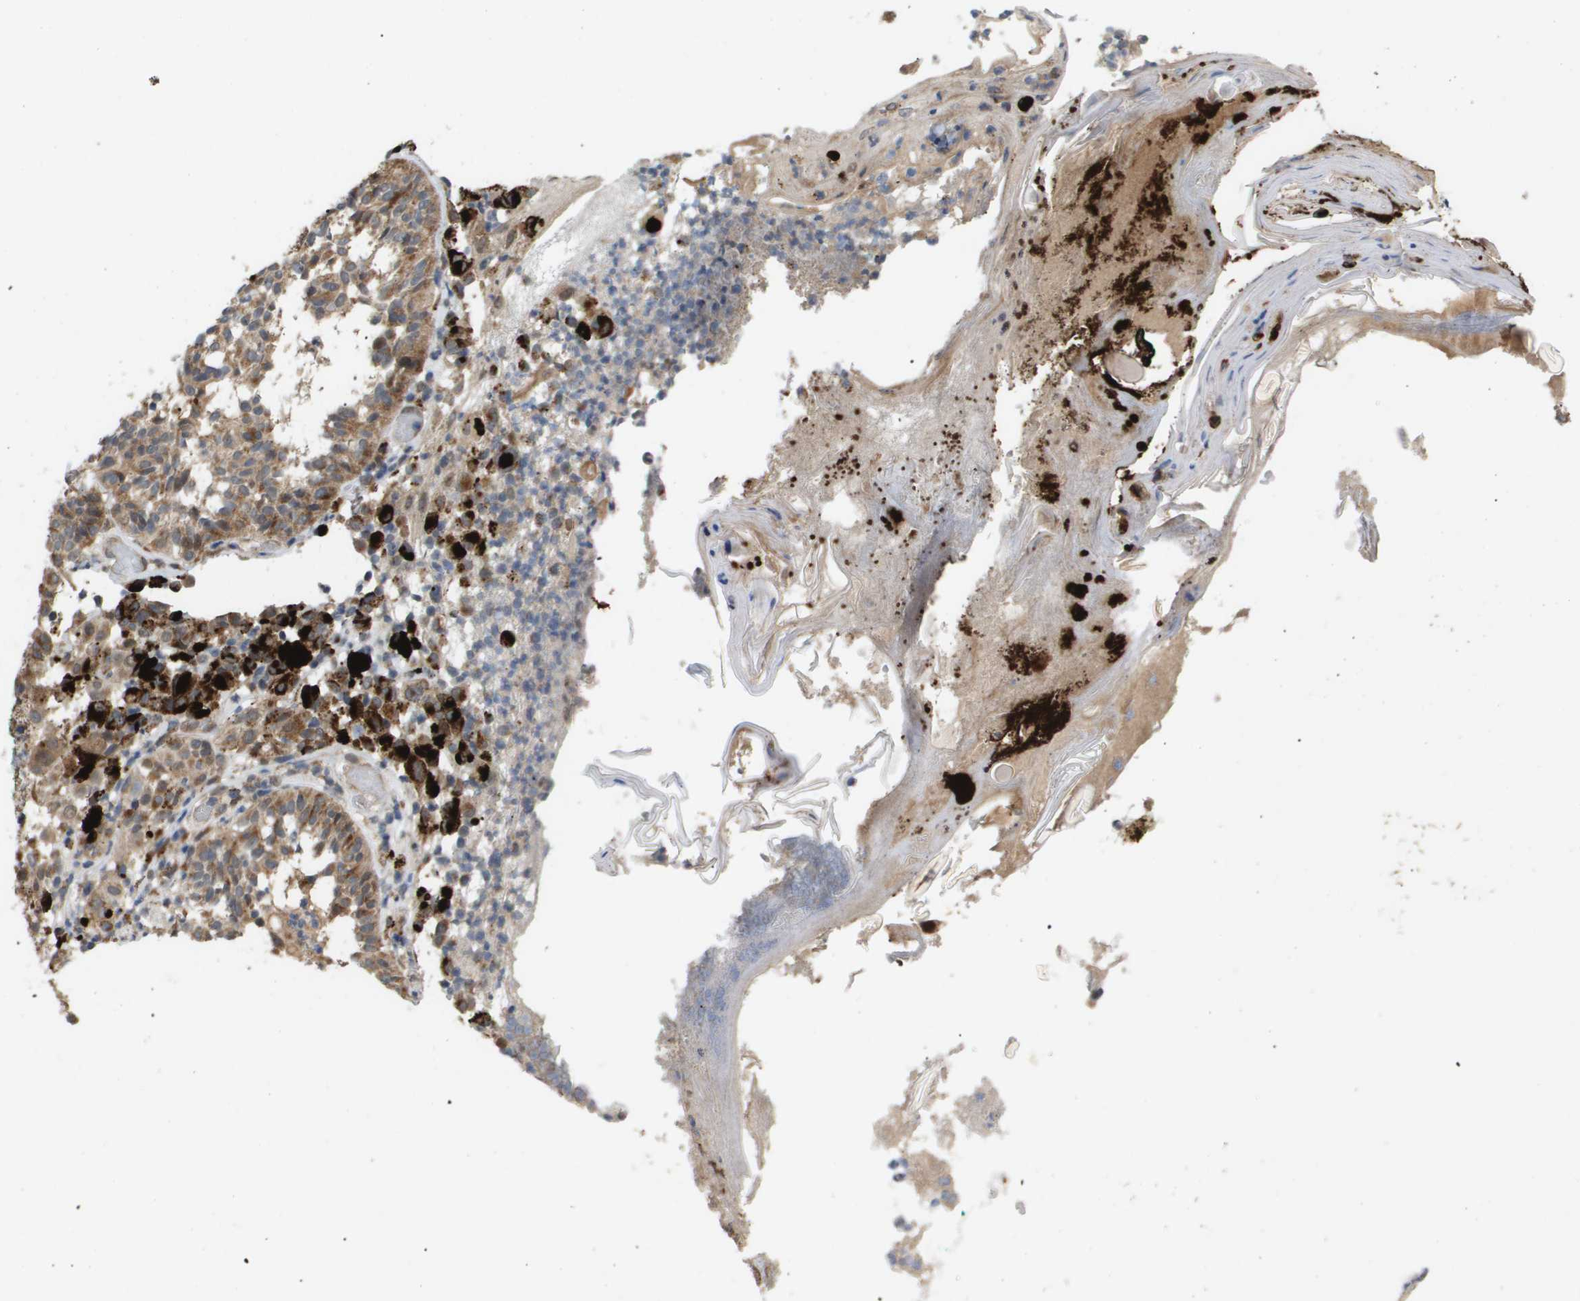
{"staining": {"intensity": "weak", "quantity": ">75%", "location": "cytoplasmic/membranous"}, "tissue": "melanoma", "cell_type": "Tumor cells", "image_type": "cancer", "snomed": [{"axis": "morphology", "description": "Malignant melanoma, NOS"}, {"axis": "topography", "description": "Skin"}], "caption": "Malignant melanoma tissue displays weak cytoplasmic/membranous positivity in about >75% of tumor cells, visualized by immunohistochemistry.", "gene": "PDGFB", "patient": {"sex": "female", "age": 46}}